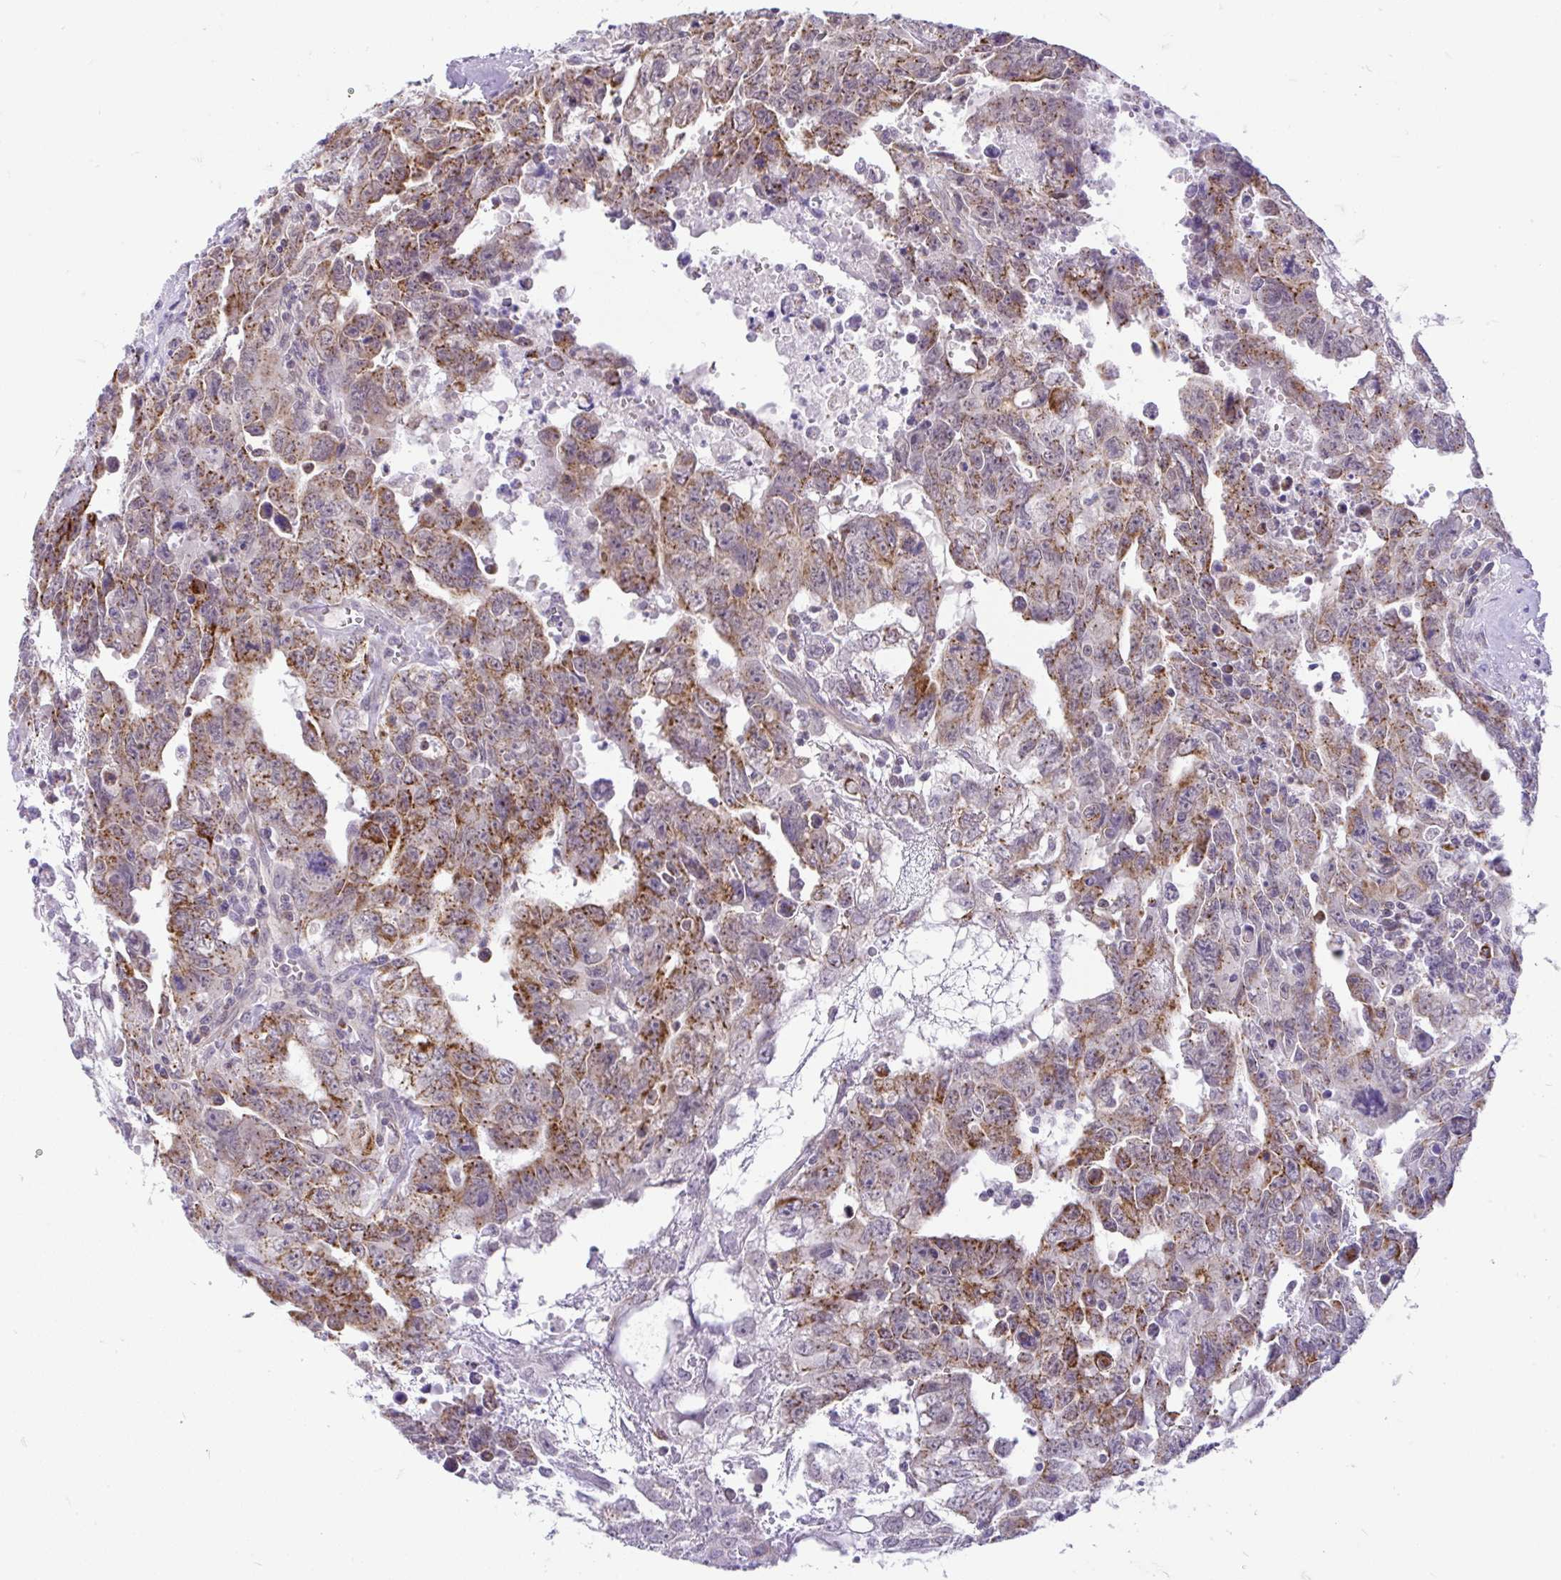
{"staining": {"intensity": "moderate", "quantity": ">75%", "location": "cytoplasmic/membranous"}, "tissue": "testis cancer", "cell_type": "Tumor cells", "image_type": "cancer", "snomed": [{"axis": "morphology", "description": "Carcinoma, Embryonal, NOS"}, {"axis": "topography", "description": "Testis"}], "caption": "A brown stain shows moderate cytoplasmic/membranous expression of a protein in testis cancer (embryonal carcinoma) tumor cells.", "gene": "PYCR2", "patient": {"sex": "male", "age": 24}}